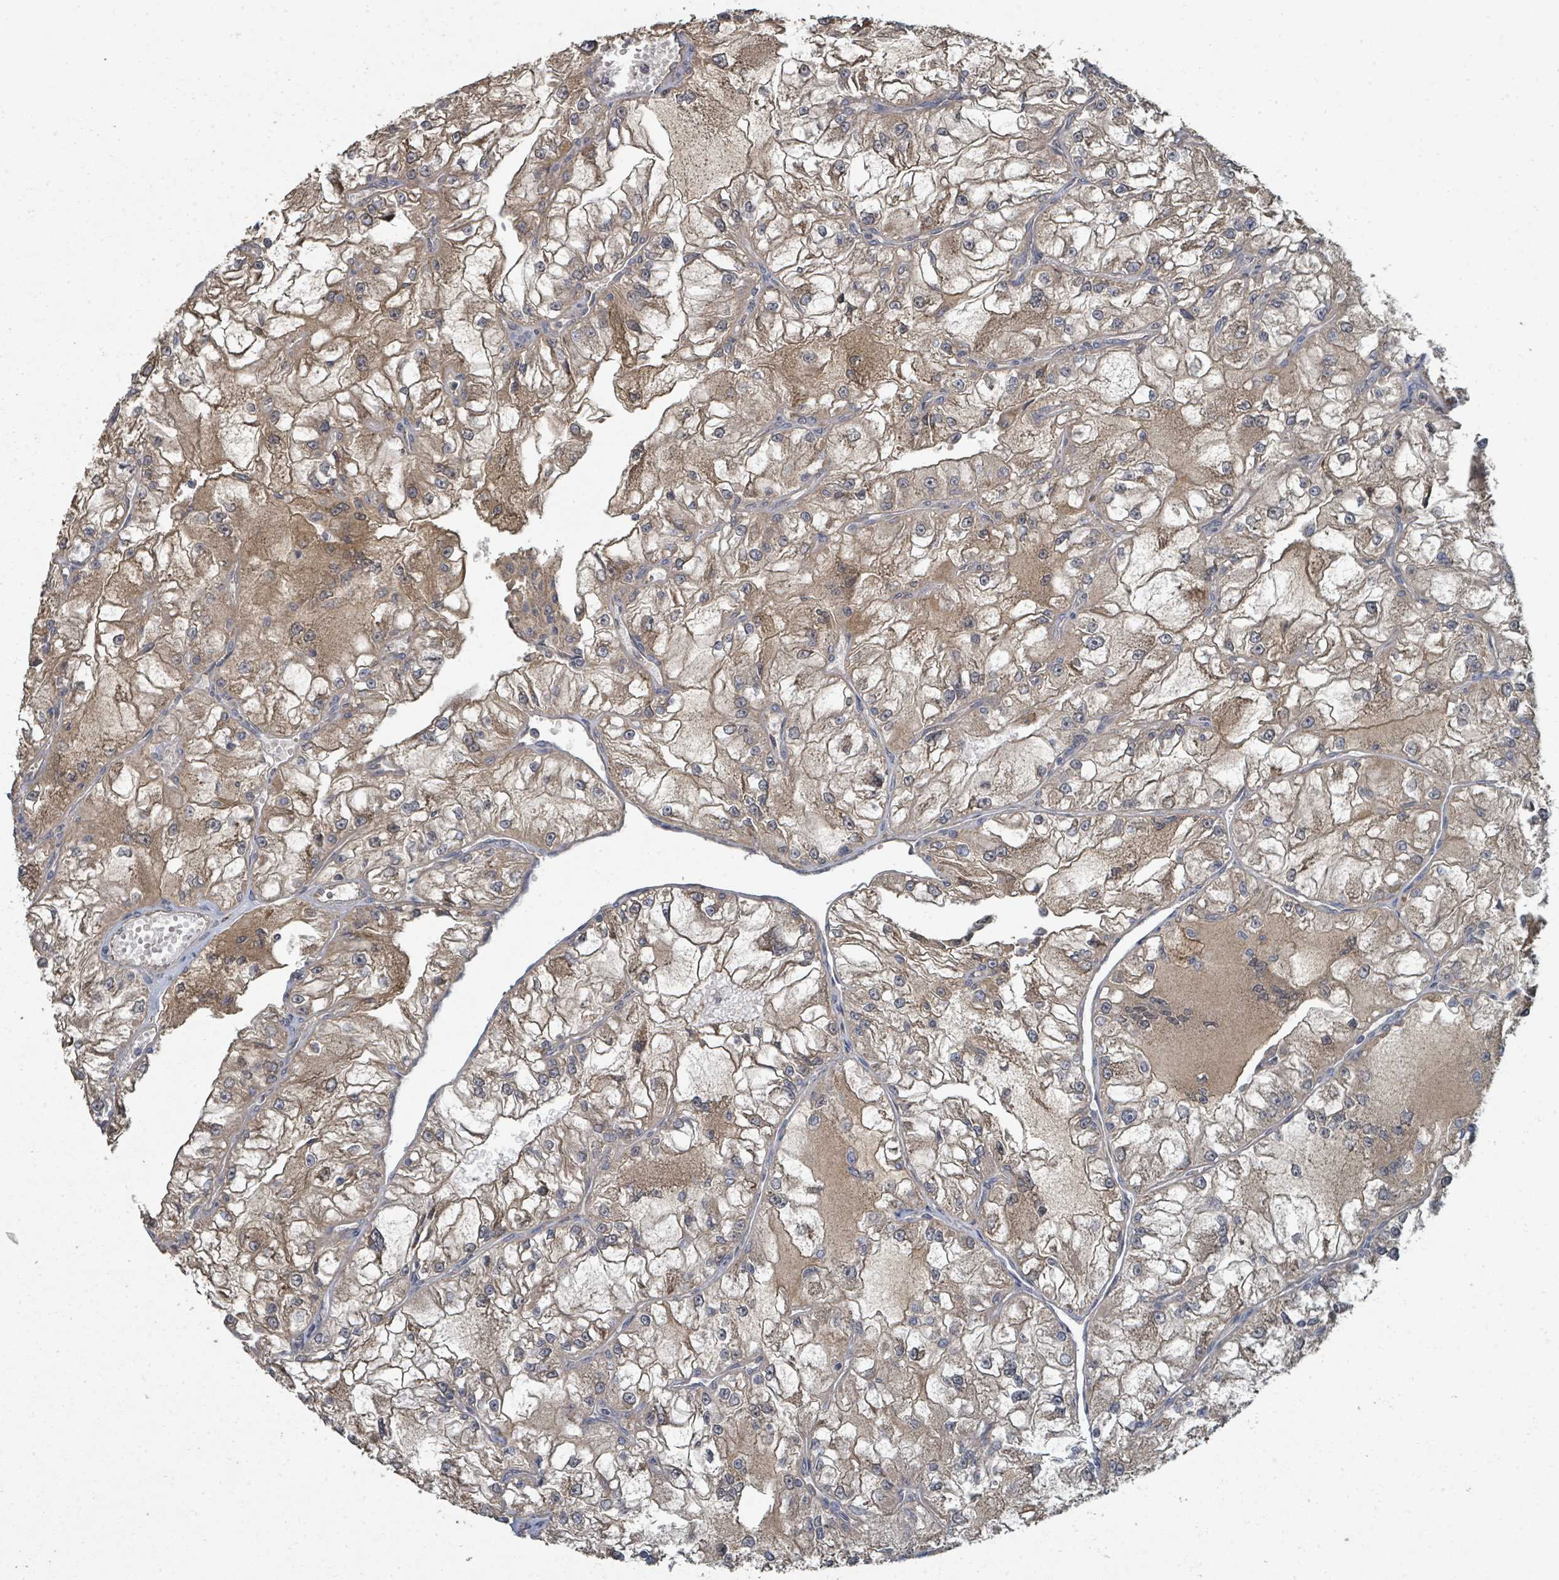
{"staining": {"intensity": "moderate", "quantity": "25%-75%", "location": "cytoplasmic/membranous"}, "tissue": "renal cancer", "cell_type": "Tumor cells", "image_type": "cancer", "snomed": [{"axis": "morphology", "description": "Adenocarcinoma, NOS"}, {"axis": "topography", "description": "Kidney"}], "caption": "An immunohistochemistry (IHC) histopathology image of tumor tissue is shown. Protein staining in brown highlights moderate cytoplasmic/membranous positivity in renal cancer (adenocarcinoma) within tumor cells.", "gene": "WDFY1", "patient": {"sex": "female", "age": 72}}